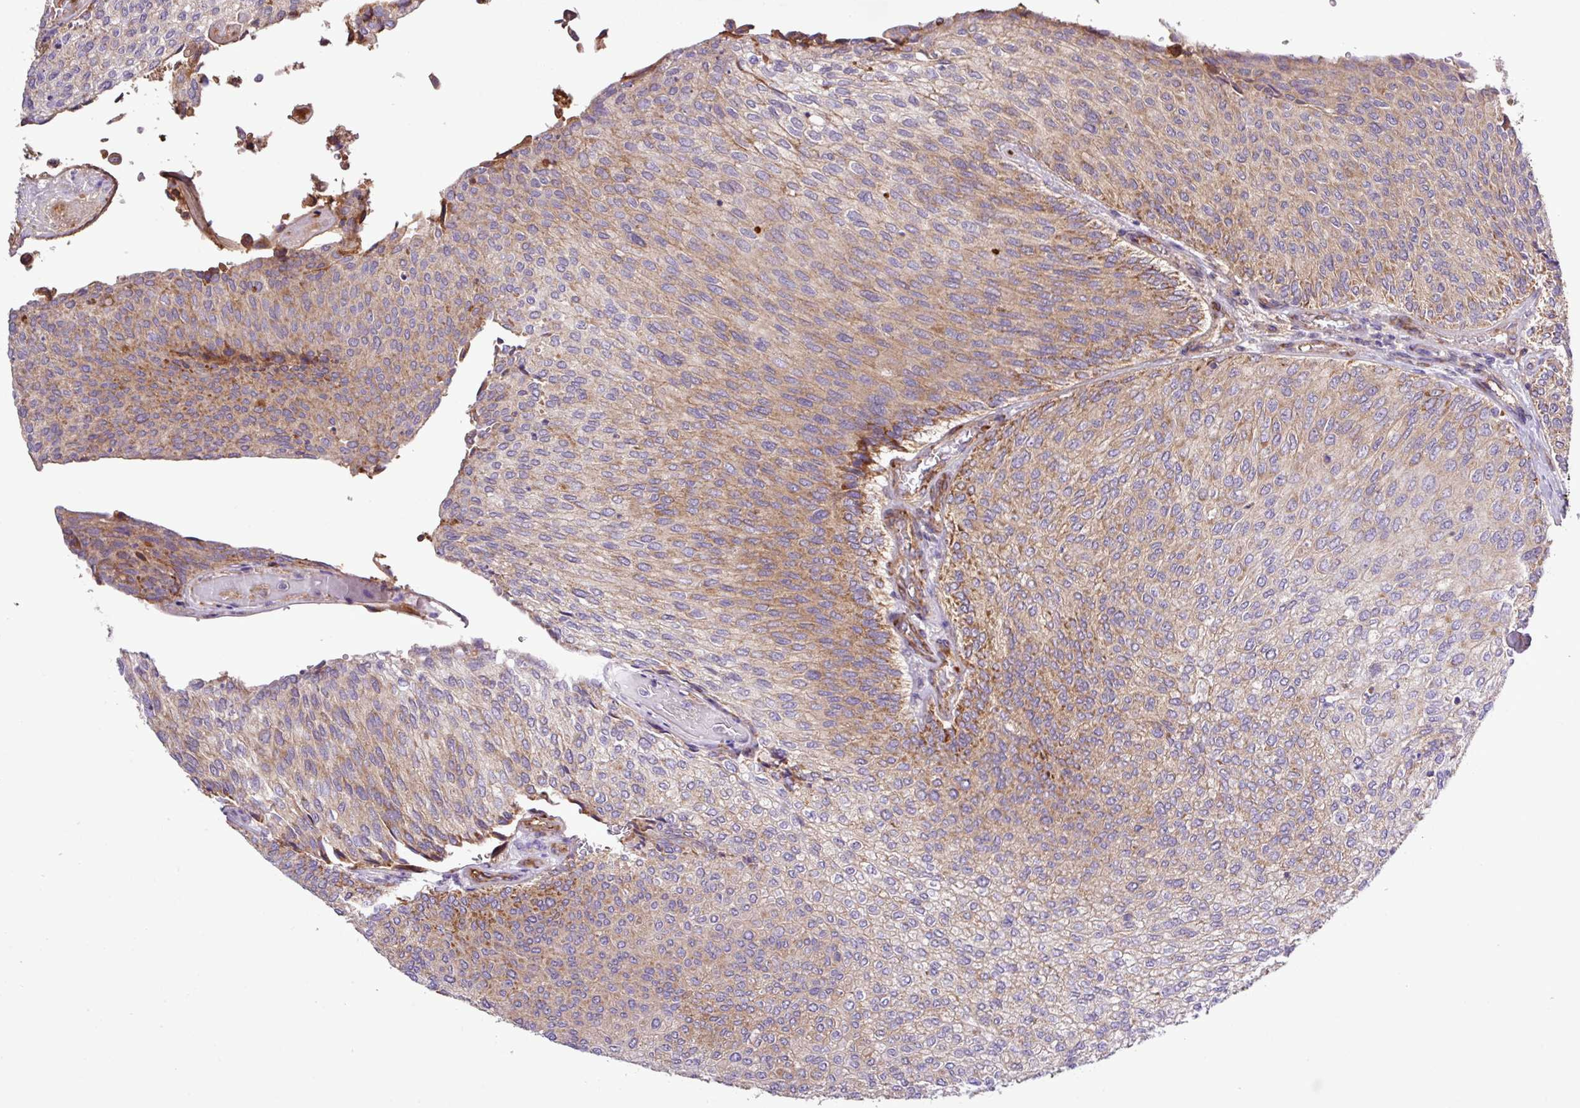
{"staining": {"intensity": "moderate", "quantity": "25%-75%", "location": "cytoplasmic/membranous"}, "tissue": "urothelial cancer", "cell_type": "Tumor cells", "image_type": "cancer", "snomed": [{"axis": "morphology", "description": "Urothelial carcinoma, Low grade"}, {"axis": "topography", "description": "Urinary bladder"}], "caption": "Approximately 25%-75% of tumor cells in human urothelial cancer display moderate cytoplasmic/membranous protein staining as visualized by brown immunohistochemical staining.", "gene": "CWH43", "patient": {"sex": "female", "age": 79}}